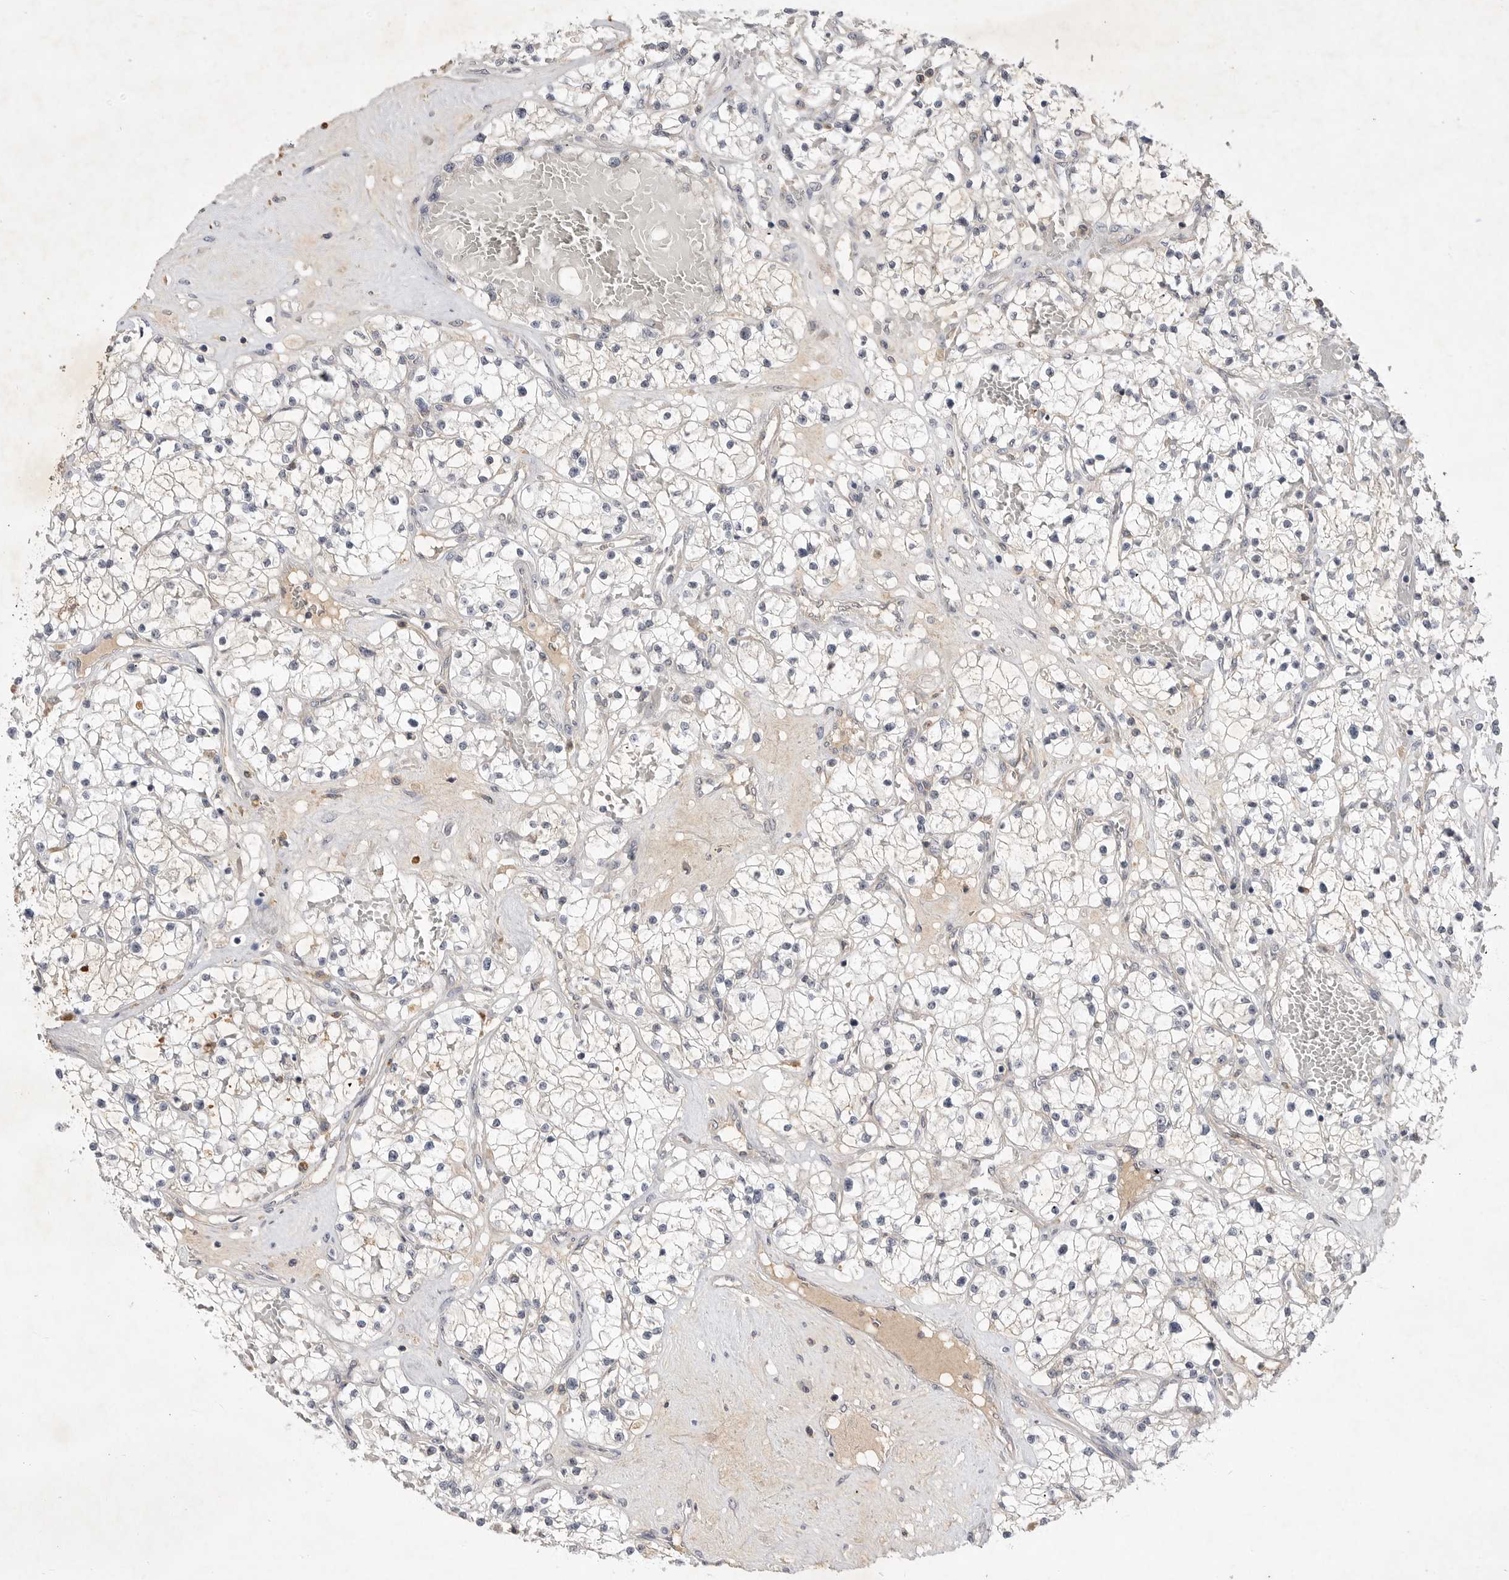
{"staining": {"intensity": "negative", "quantity": "none", "location": "none"}, "tissue": "renal cancer", "cell_type": "Tumor cells", "image_type": "cancer", "snomed": [{"axis": "morphology", "description": "Normal tissue, NOS"}, {"axis": "morphology", "description": "Adenocarcinoma, NOS"}, {"axis": "topography", "description": "Kidney"}], "caption": "The image exhibits no significant staining in tumor cells of adenocarcinoma (renal).", "gene": "ITGAD", "patient": {"sex": "male", "age": 68}}